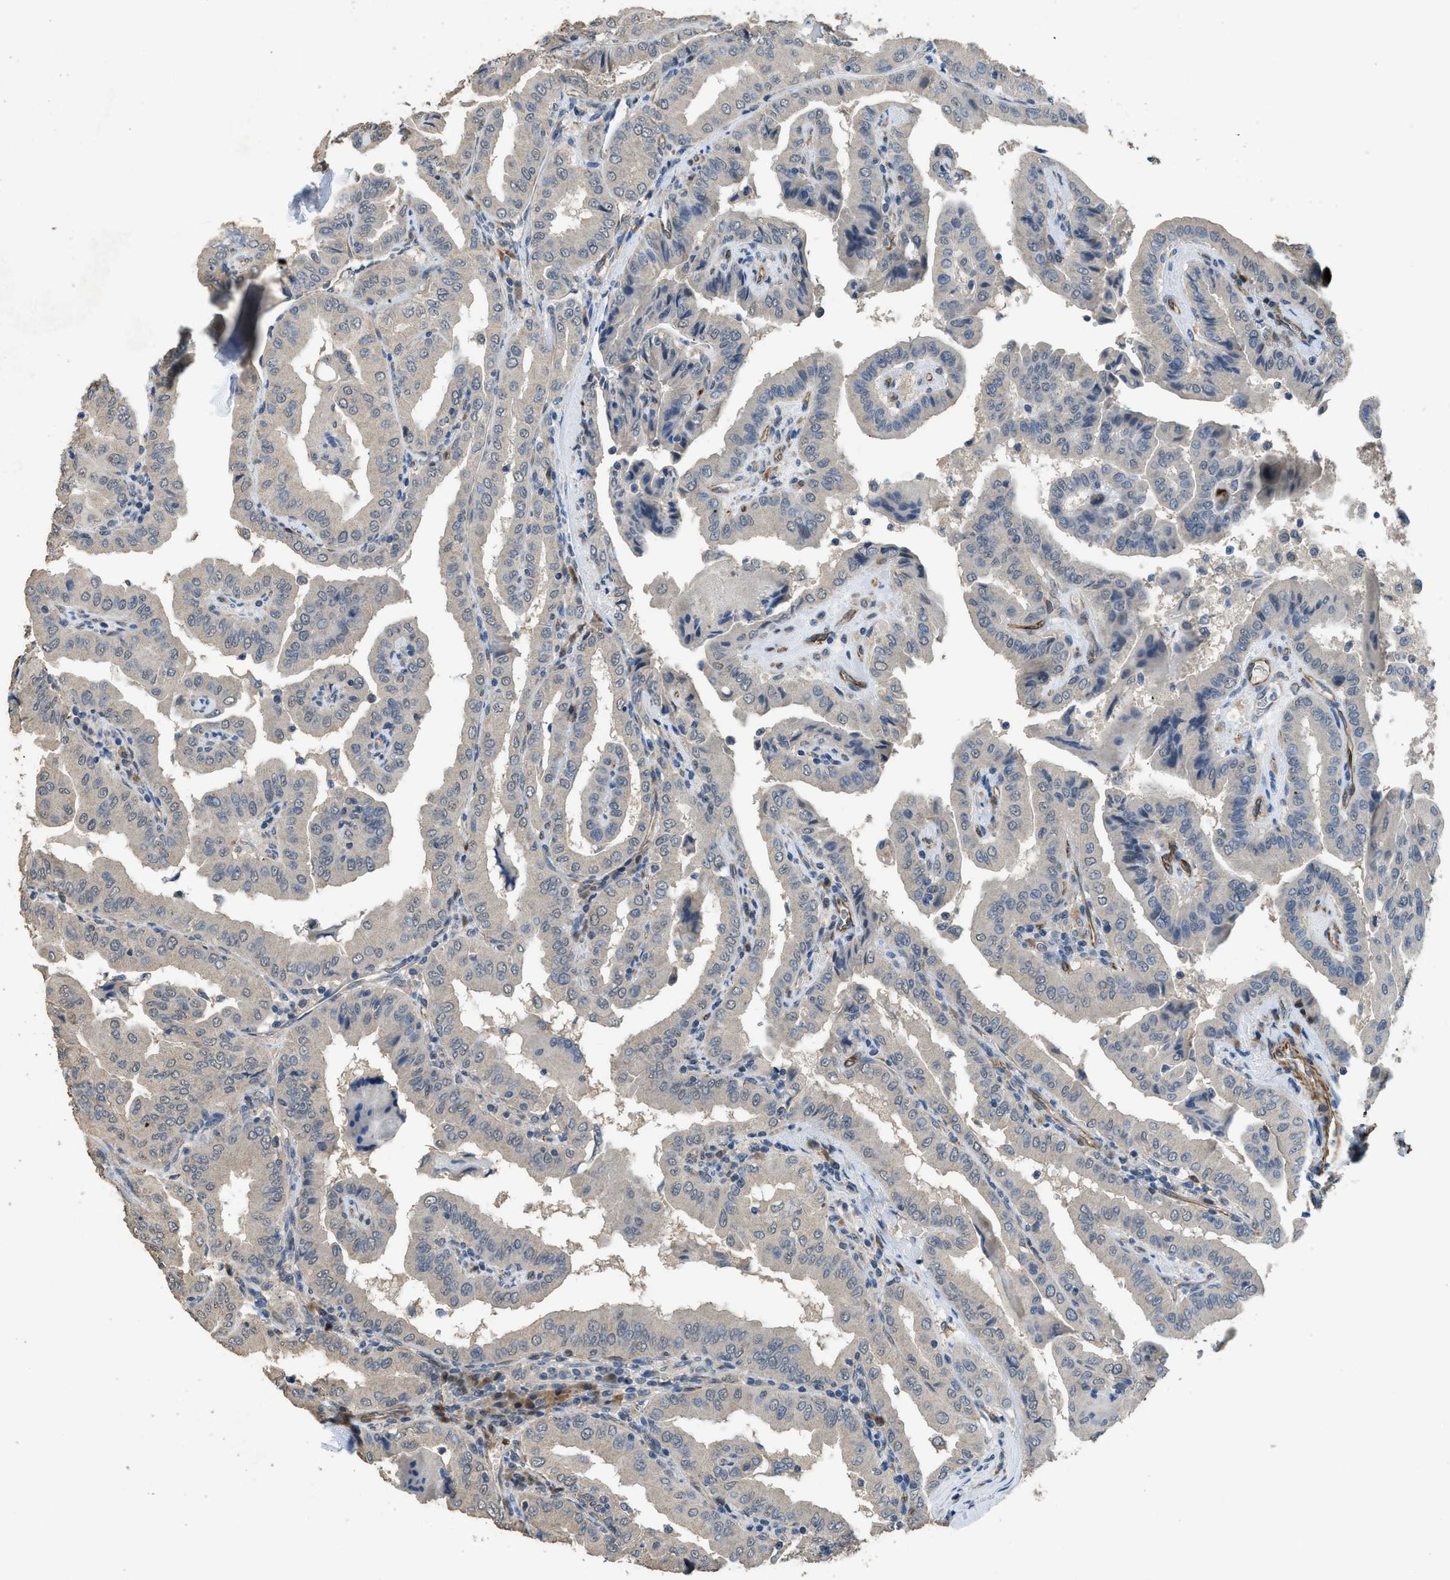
{"staining": {"intensity": "weak", "quantity": "<25%", "location": "cytoplasmic/membranous"}, "tissue": "thyroid cancer", "cell_type": "Tumor cells", "image_type": "cancer", "snomed": [{"axis": "morphology", "description": "Papillary adenocarcinoma, NOS"}, {"axis": "topography", "description": "Thyroid gland"}], "caption": "This photomicrograph is of thyroid cancer (papillary adenocarcinoma) stained with immunohistochemistry (IHC) to label a protein in brown with the nuclei are counter-stained blue. There is no positivity in tumor cells.", "gene": "SYNM", "patient": {"sex": "male", "age": 33}}